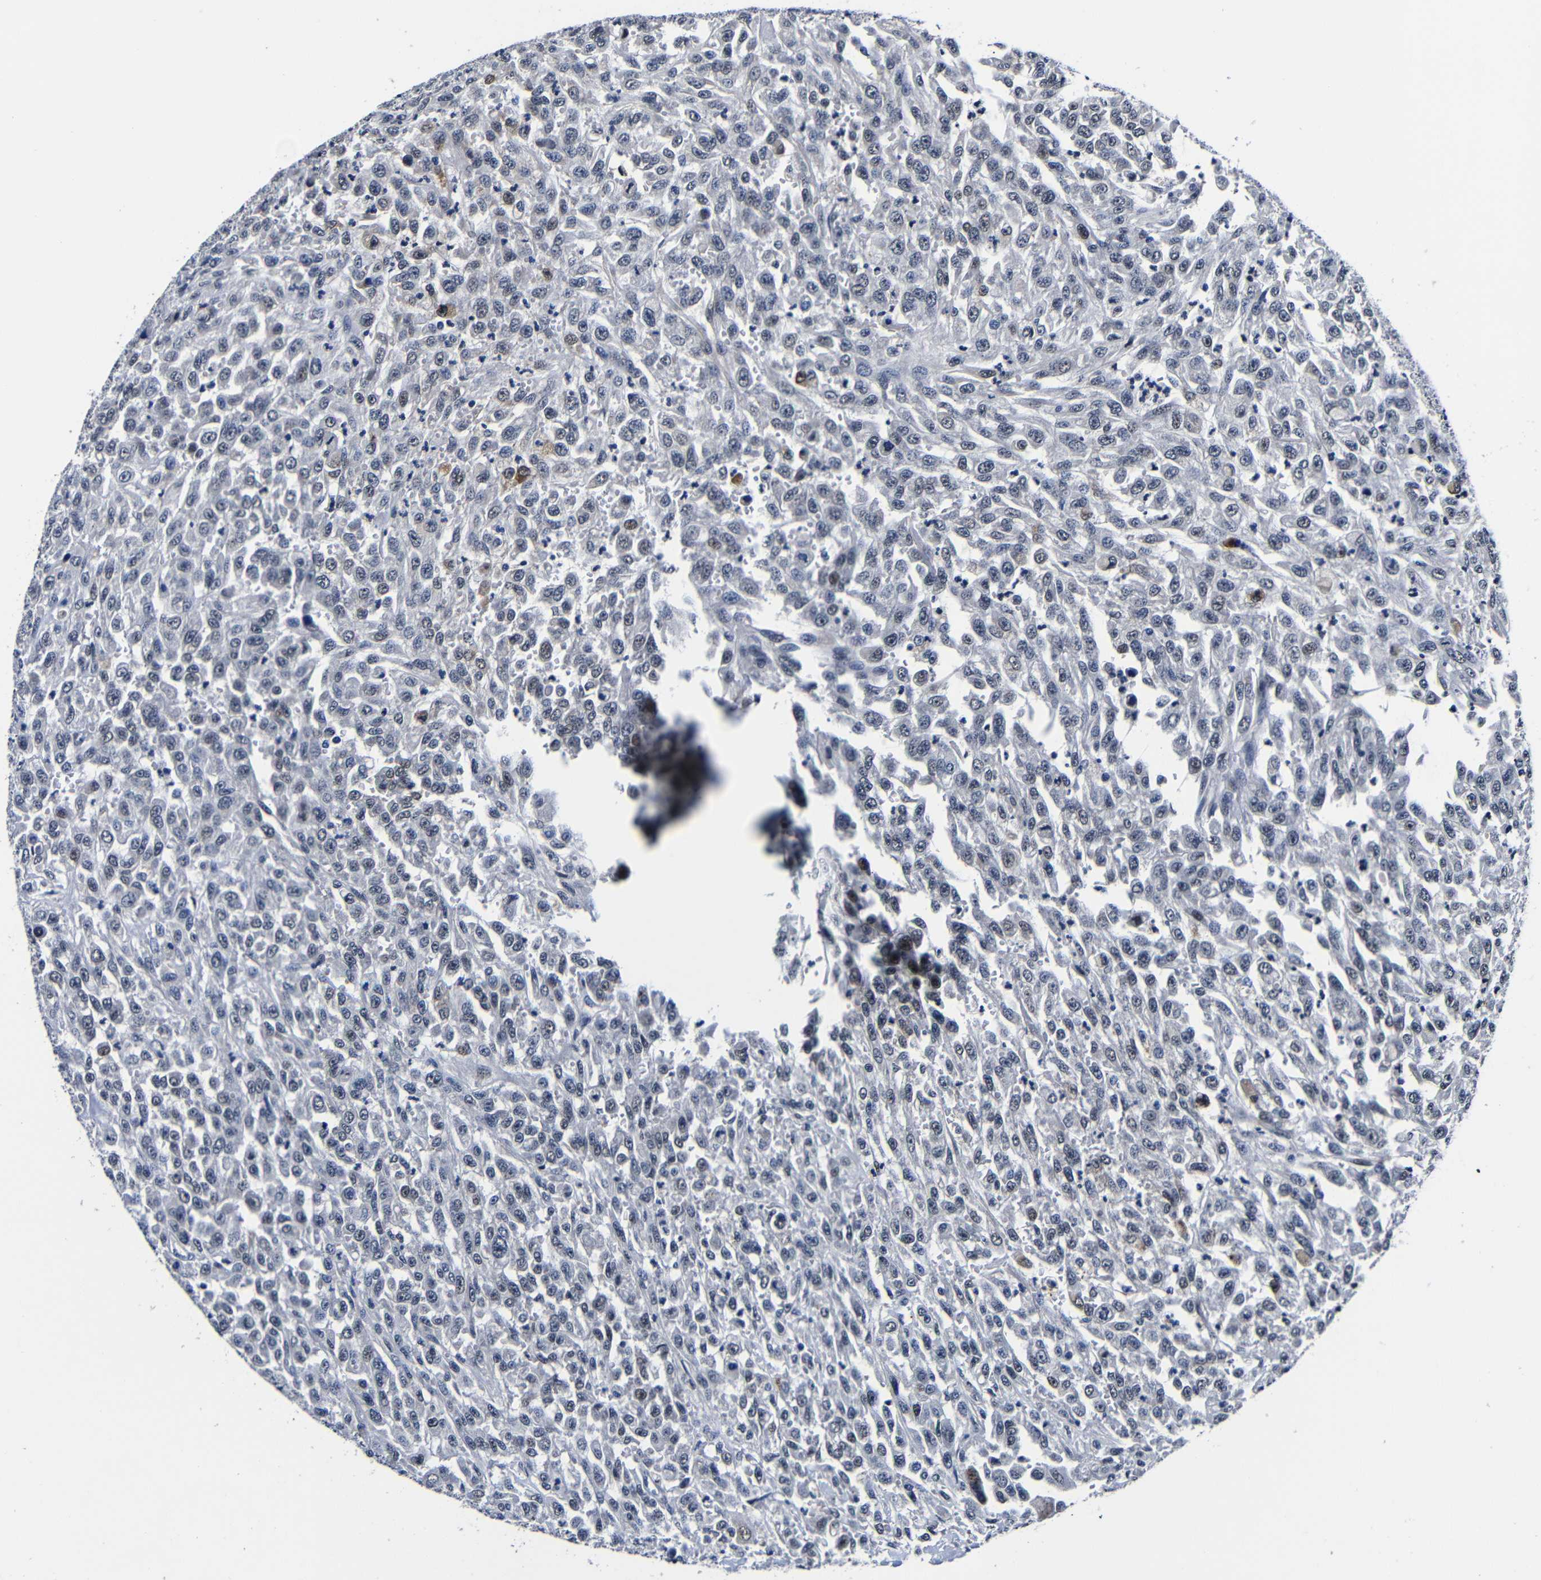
{"staining": {"intensity": "weak", "quantity": "<25%", "location": "nuclear"}, "tissue": "urothelial cancer", "cell_type": "Tumor cells", "image_type": "cancer", "snomed": [{"axis": "morphology", "description": "Urothelial carcinoma, High grade"}, {"axis": "topography", "description": "Urinary bladder"}], "caption": "Tumor cells show no significant protein staining in urothelial cancer.", "gene": "DEPP1", "patient": {"sex": "male", "age": 46}}